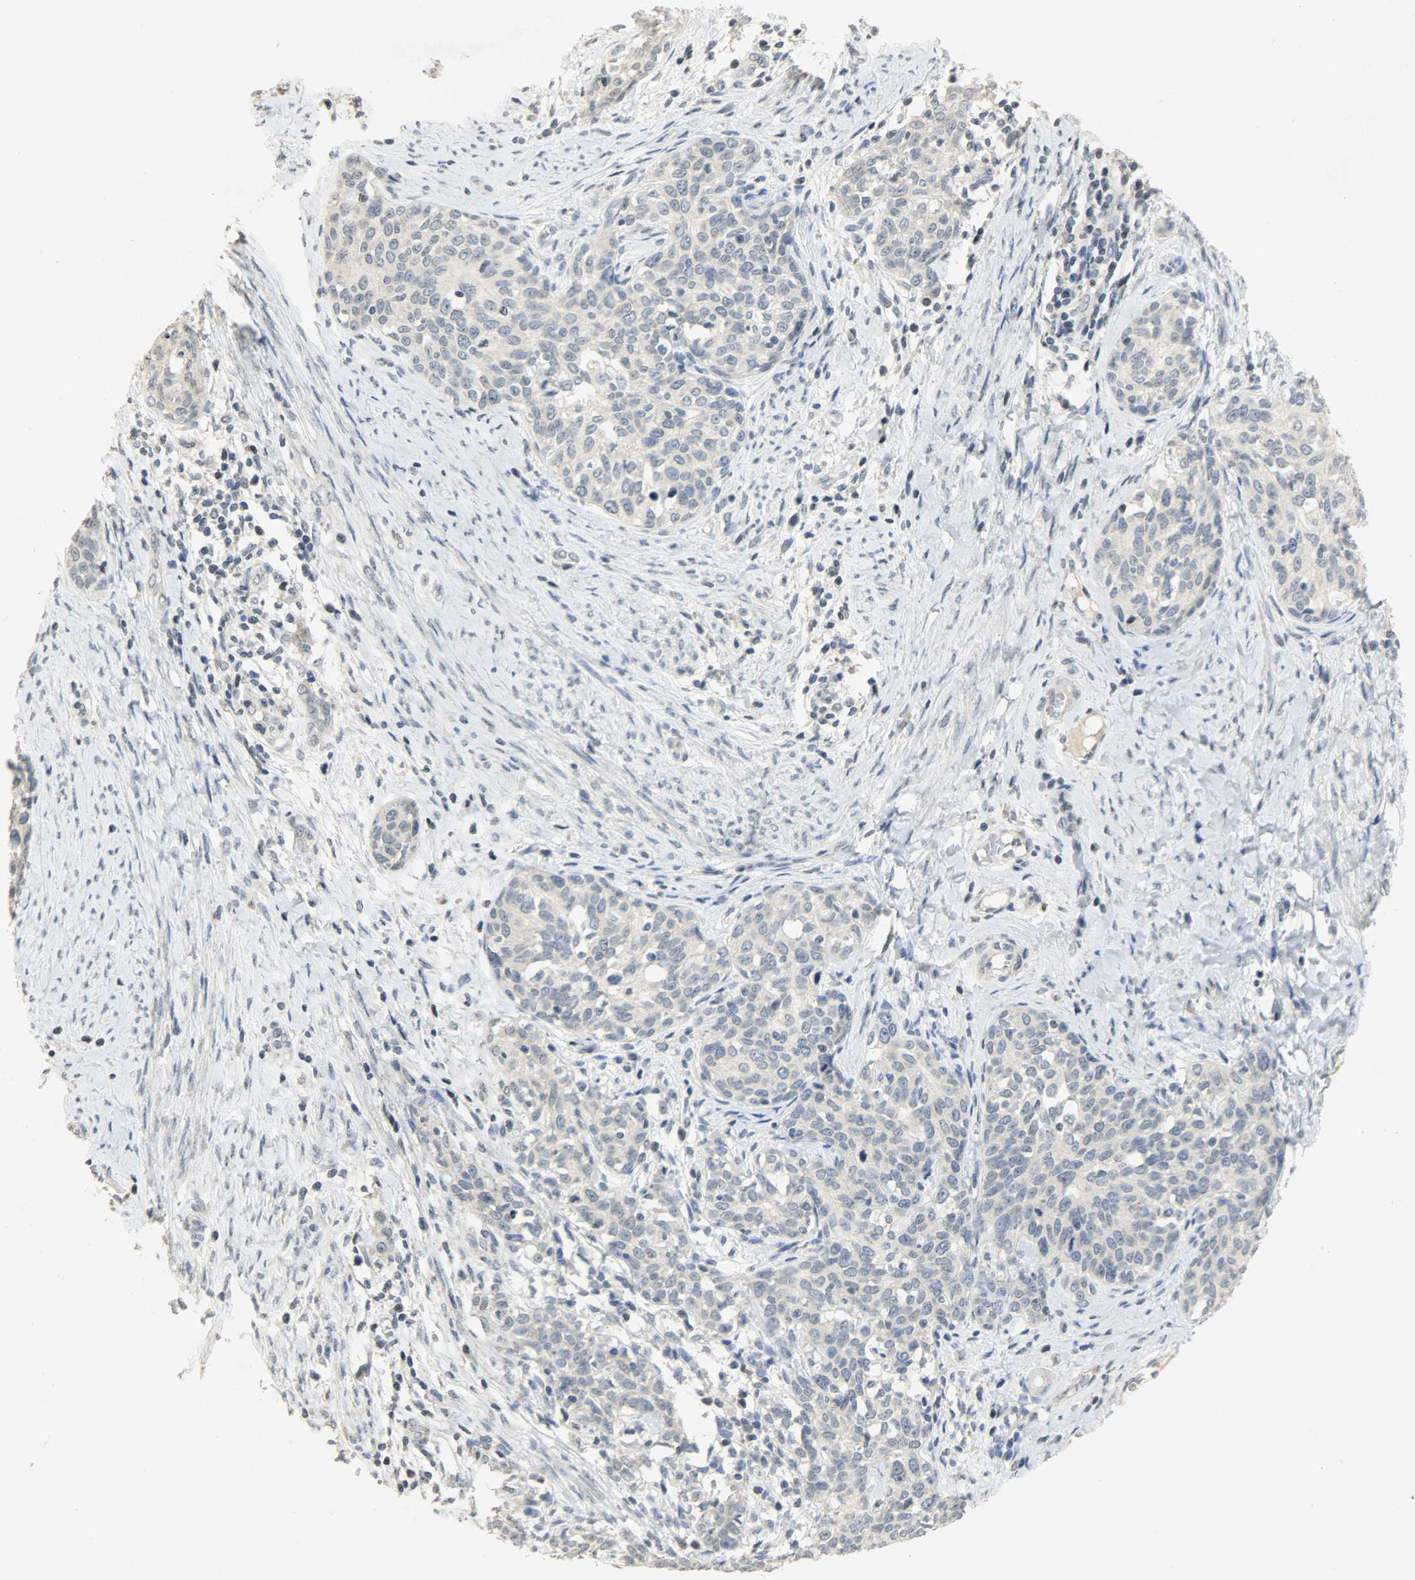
{"staining": {"intensity": "negative", "quantity": "none", "location": "none"}, "tissue": "cervical cancer", "cell_type": "Tumor cells", "image_type": "cancer", "snomed": [{"axis": "morphology", "description": "Squamous cell carcinoma, NOS"}, {"axis": "morphology", "description": "Adenocarcinoma, NOS"}, {"axis": "topography", "description": "Cervix"}], "caption": "DAB immunohistochemical staining of cervical adenocarcinoma demonstrates no significant staining in tumor cells.", "gene": "DNAJB6", "patient": {"sex": "female", "age": 52}}